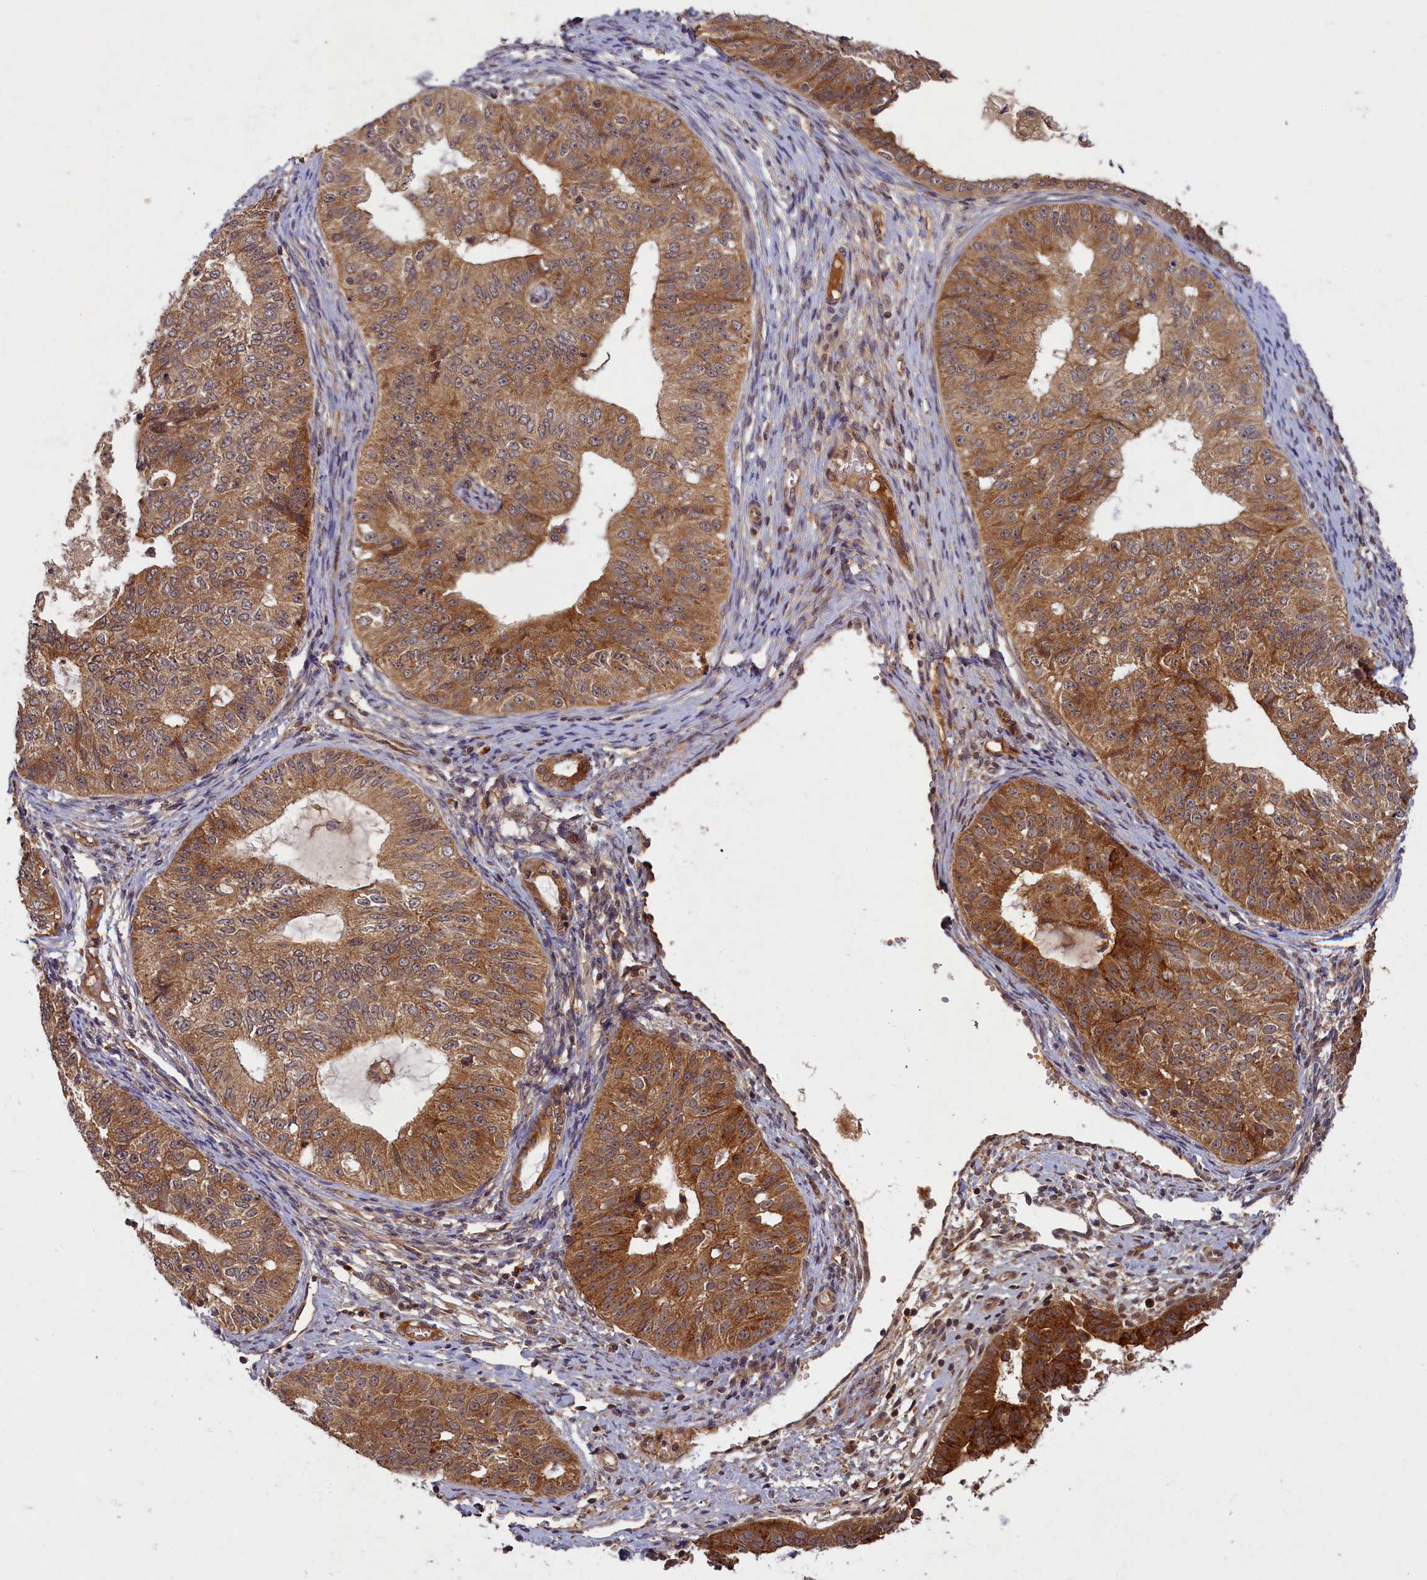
{"staining": {"intensity": "moderate", "quantity": ">75%", "location": "cytoplasmic/membranous"}, "tissue": "endometrial cancer", "cell_type": "Tumor cells", "image_type": "cancer", "snomed": [{"axis": "morphology", "description": "Adenocarcinoma, NOS"}, {"axis": "topography", "description": "Endometrium"}], "caption": "The photomicrograph demonstrates immunohistochemical staining of endometrial cancer (adenocarcinoma). There is moderate cytoplasmic/membranous positivity is appreciated in about >75% of tumor cells. The protein of interest is stained brown, and the nuclei are stained in blue (DAB IHC with brightfield microscopy, high magnification).", "gene": "BICD1", "patient": {"sex": "female", "age": 32}}